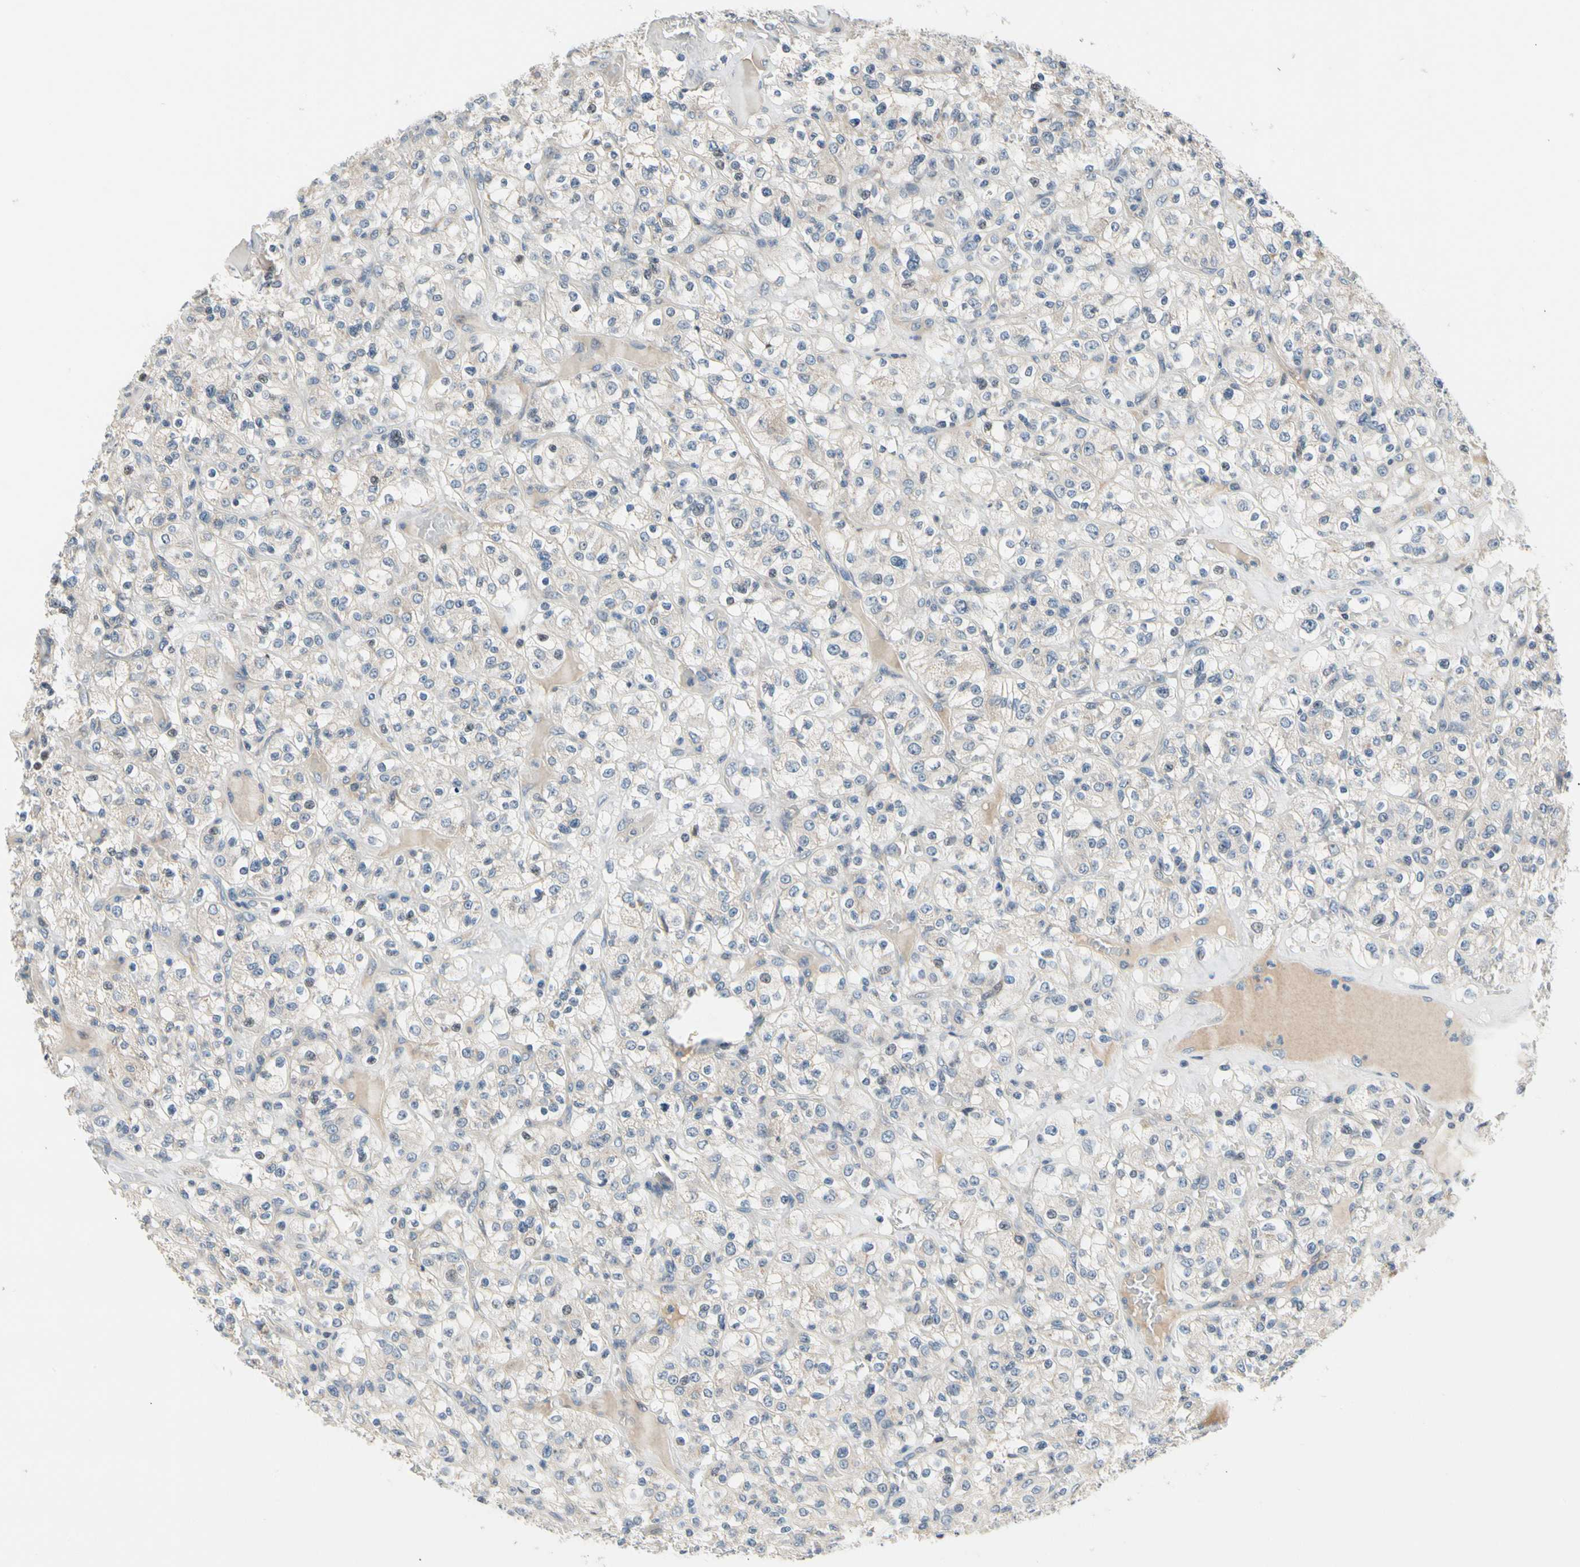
{"staining": {"intensity": "negative", "quantity": "none", "location": "none"}, "tissue": "renal cancer", "cell_type": "Tumor cells", "image_type": "cancer", "snomed": [{"axis": "morphology", "description": "Normal tissue, NOS"}, {"axis": "morphology", "description": "Adenocarcinoma, NOS"}, {"axis": "topography", "description": "Kidney"}], "caption": "Immunohistochemistry of renal cancer demonstrates no positivity in tumor cells.", "gene": "SOX30", "patient": {"sex": "female", "age": 72}}